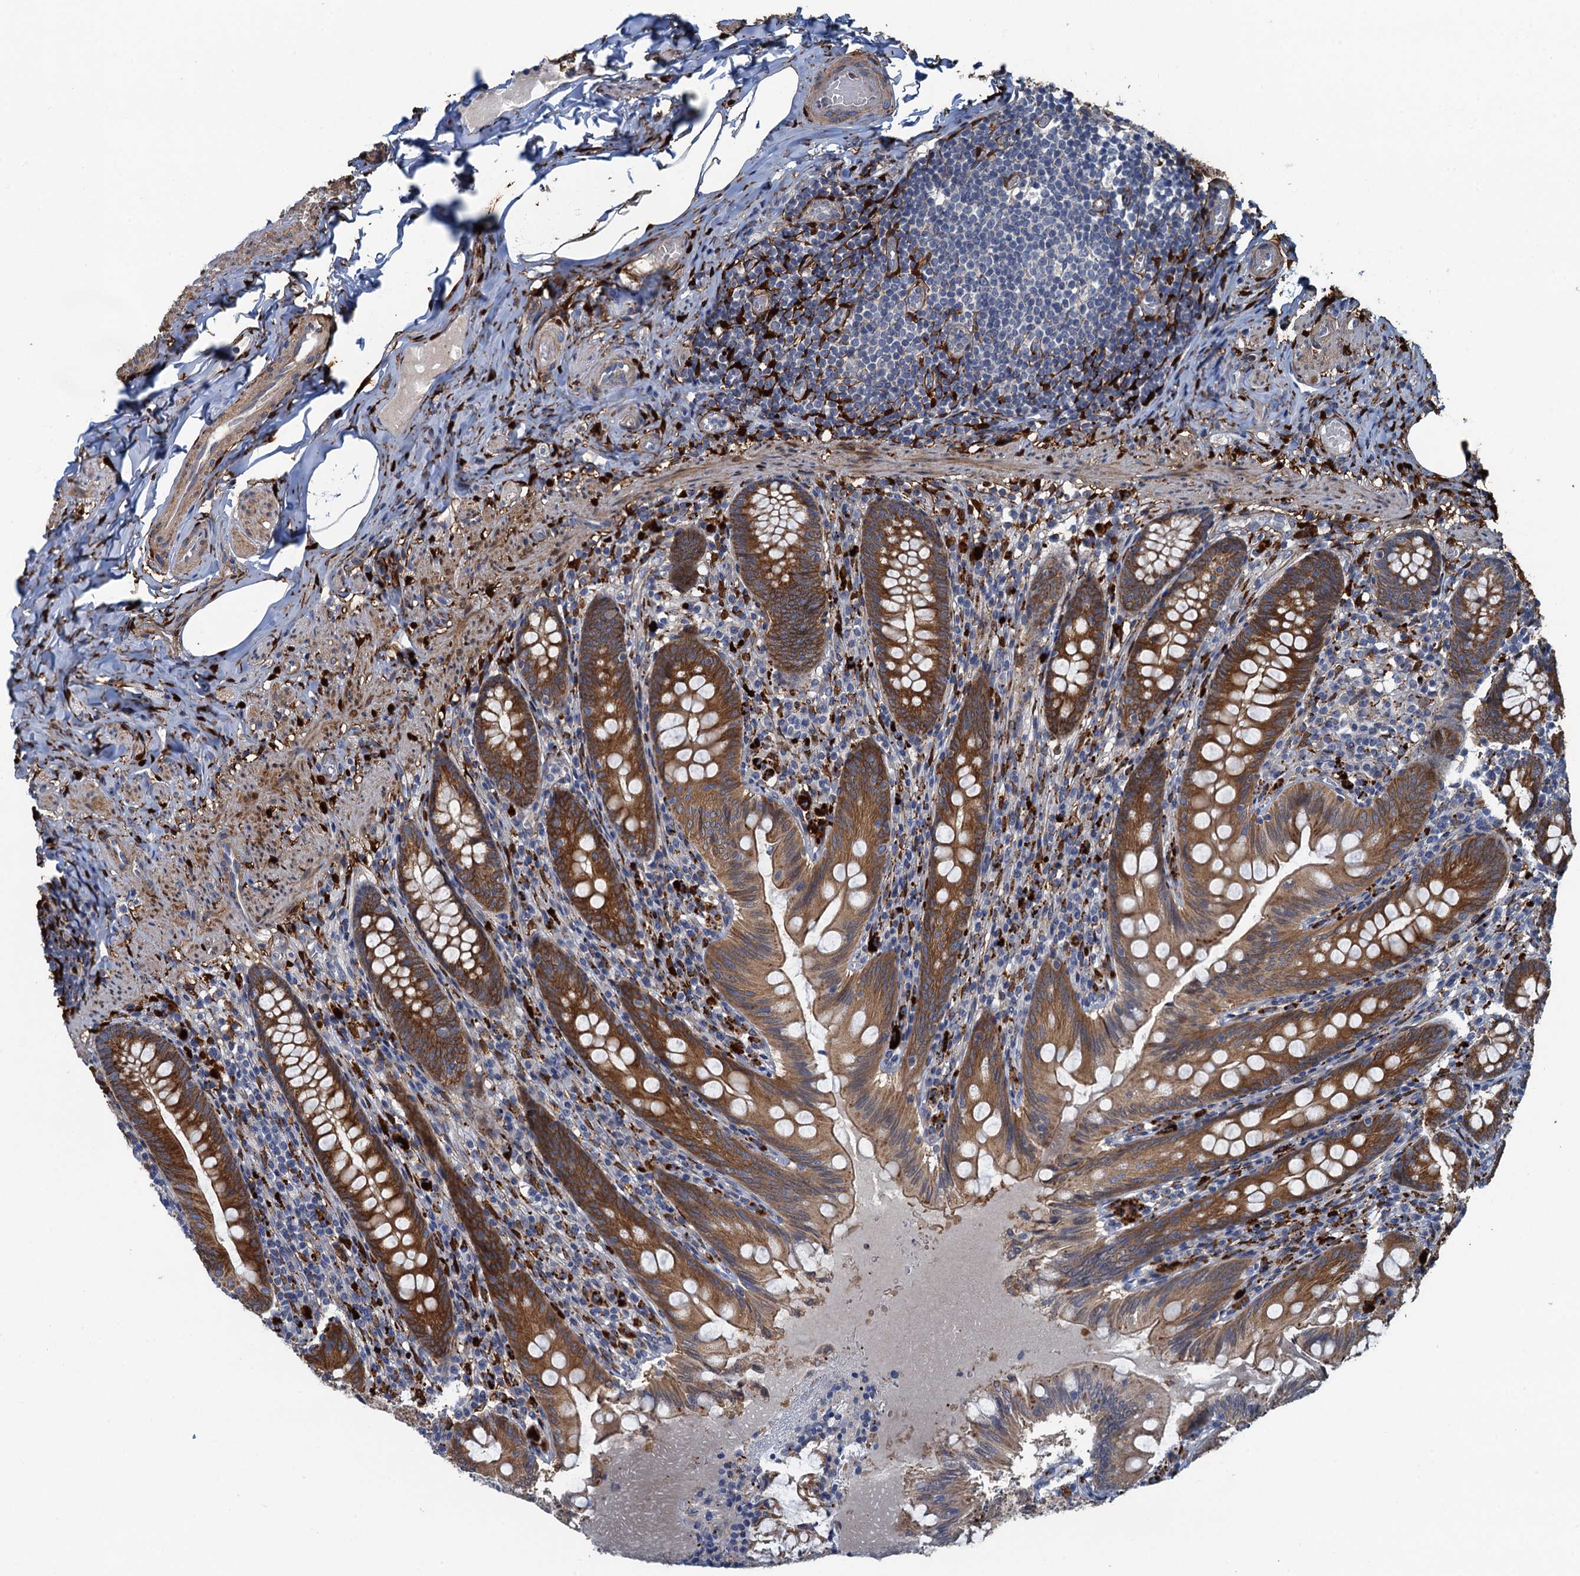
{"staining": {"intensity": "moderate", "quantity": ">75%", "location": "cytoplasmic/membranous"}, "tissue": "appendix", "cell_type": "Glandular cells", "image_type": "normal", "snomed": [{"axis": "morphology", "description": "Normal tissue, NOS"}, {"axis": "topography", "description": "Appendix"}], "caption": "Moderate cytoplasmic/membranous staining is appreciated in approximately >75% of glandular cells in benign appendix. The staining was performed using DAB (3,3'-diaminobenzidine), with brown indicating positive protein expression. Nuclei are stained blue with hematoxylin.", "gene": "POGLUT3", "patient": {"sex": "male", "age": 55}}